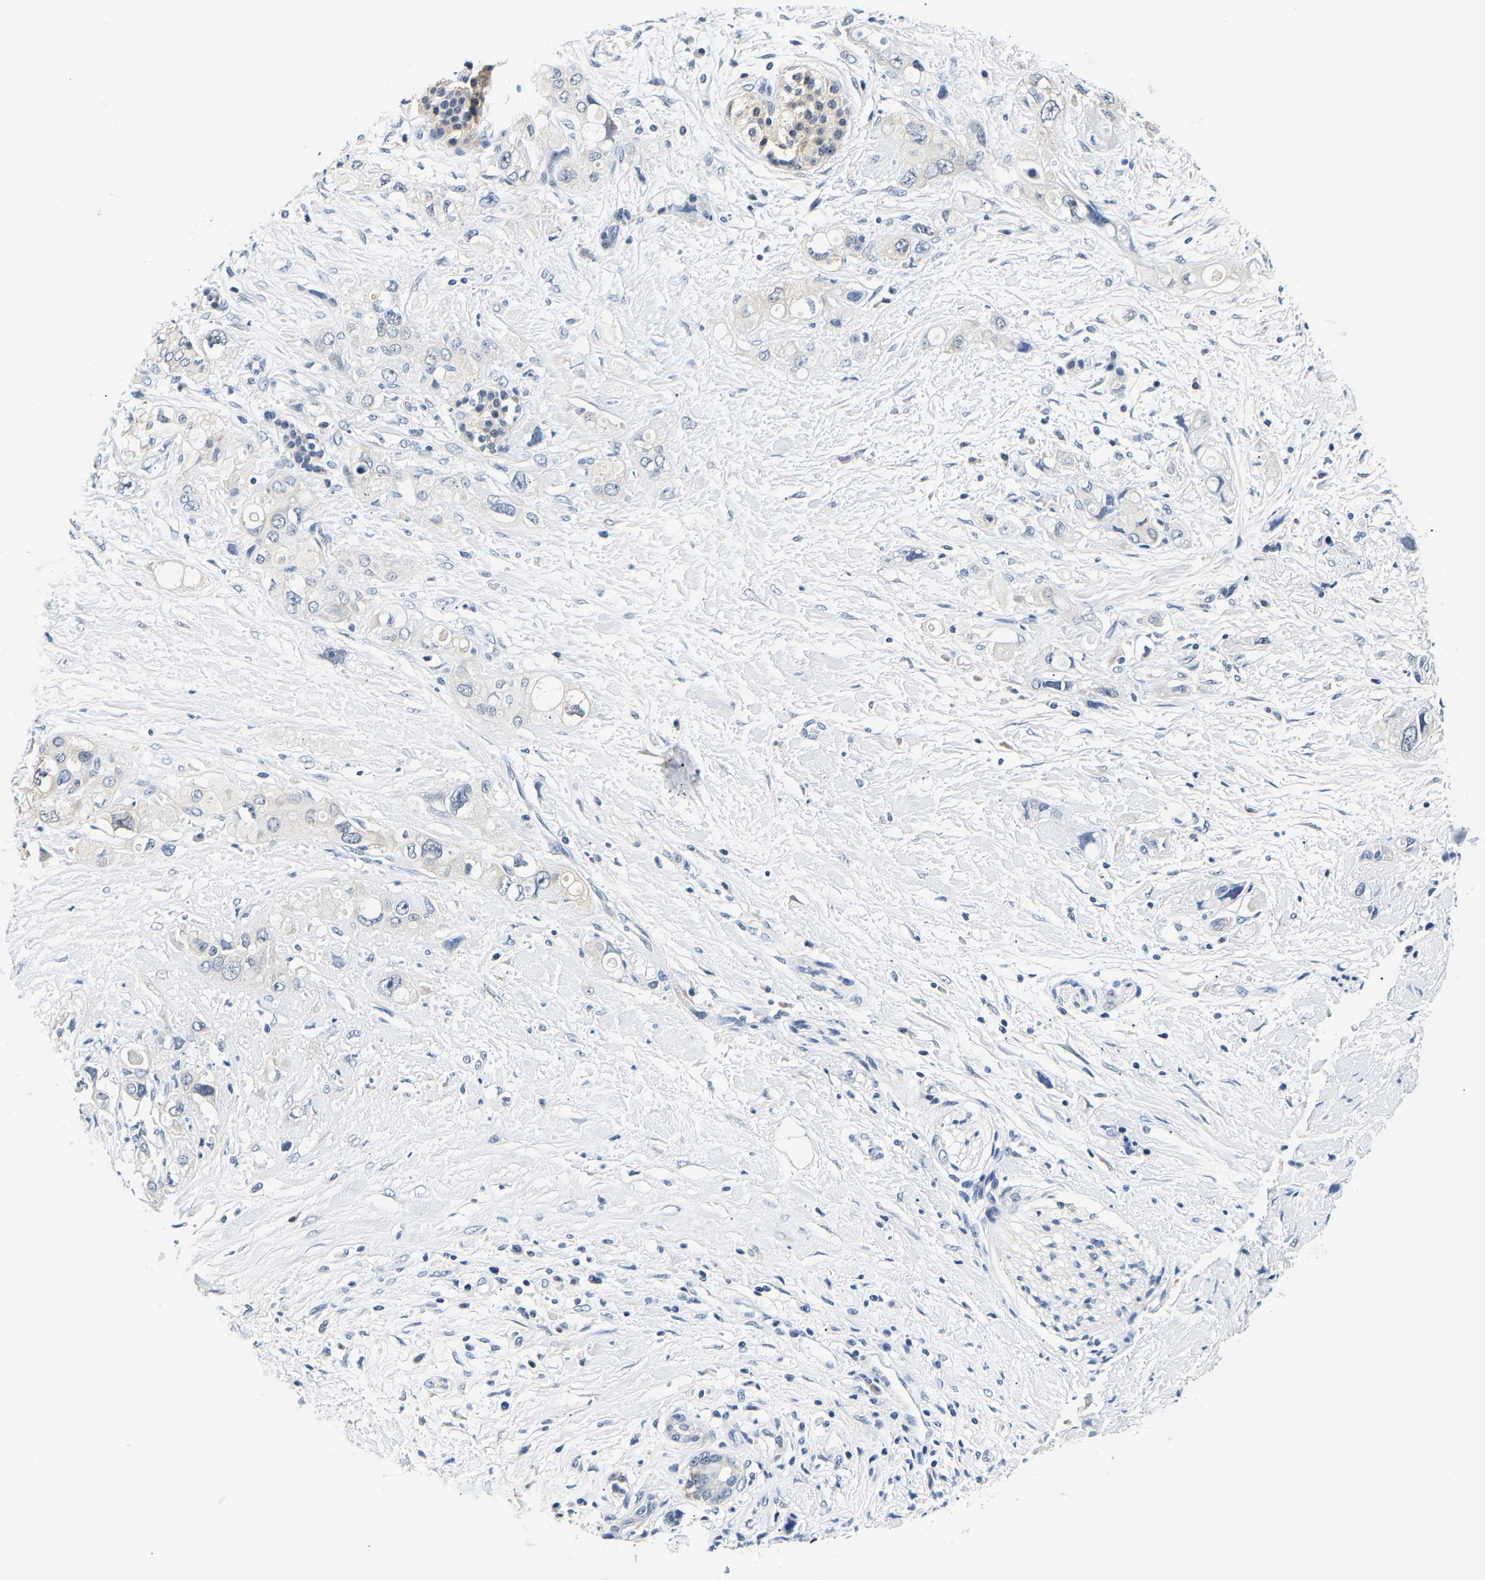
{"staining": {"intensity": "negative", "quantity": "none", "location": "none"}, "tissue": "pancreatic cancer", "cell_type": "Tumor cells", "image_type": "cancer", "snomed": [{"axis": "morphology", "description": "Adenocarcinoma, NOS"}, {"axis": "topography", "description": "Pancreas"}], "caption": "Histopathology image shows no significant protein positivity in tumor cells of pancreatic adenocarcinoma.", "gene": "UCHL3", "patient": {"sex": "female", "age": 56}}